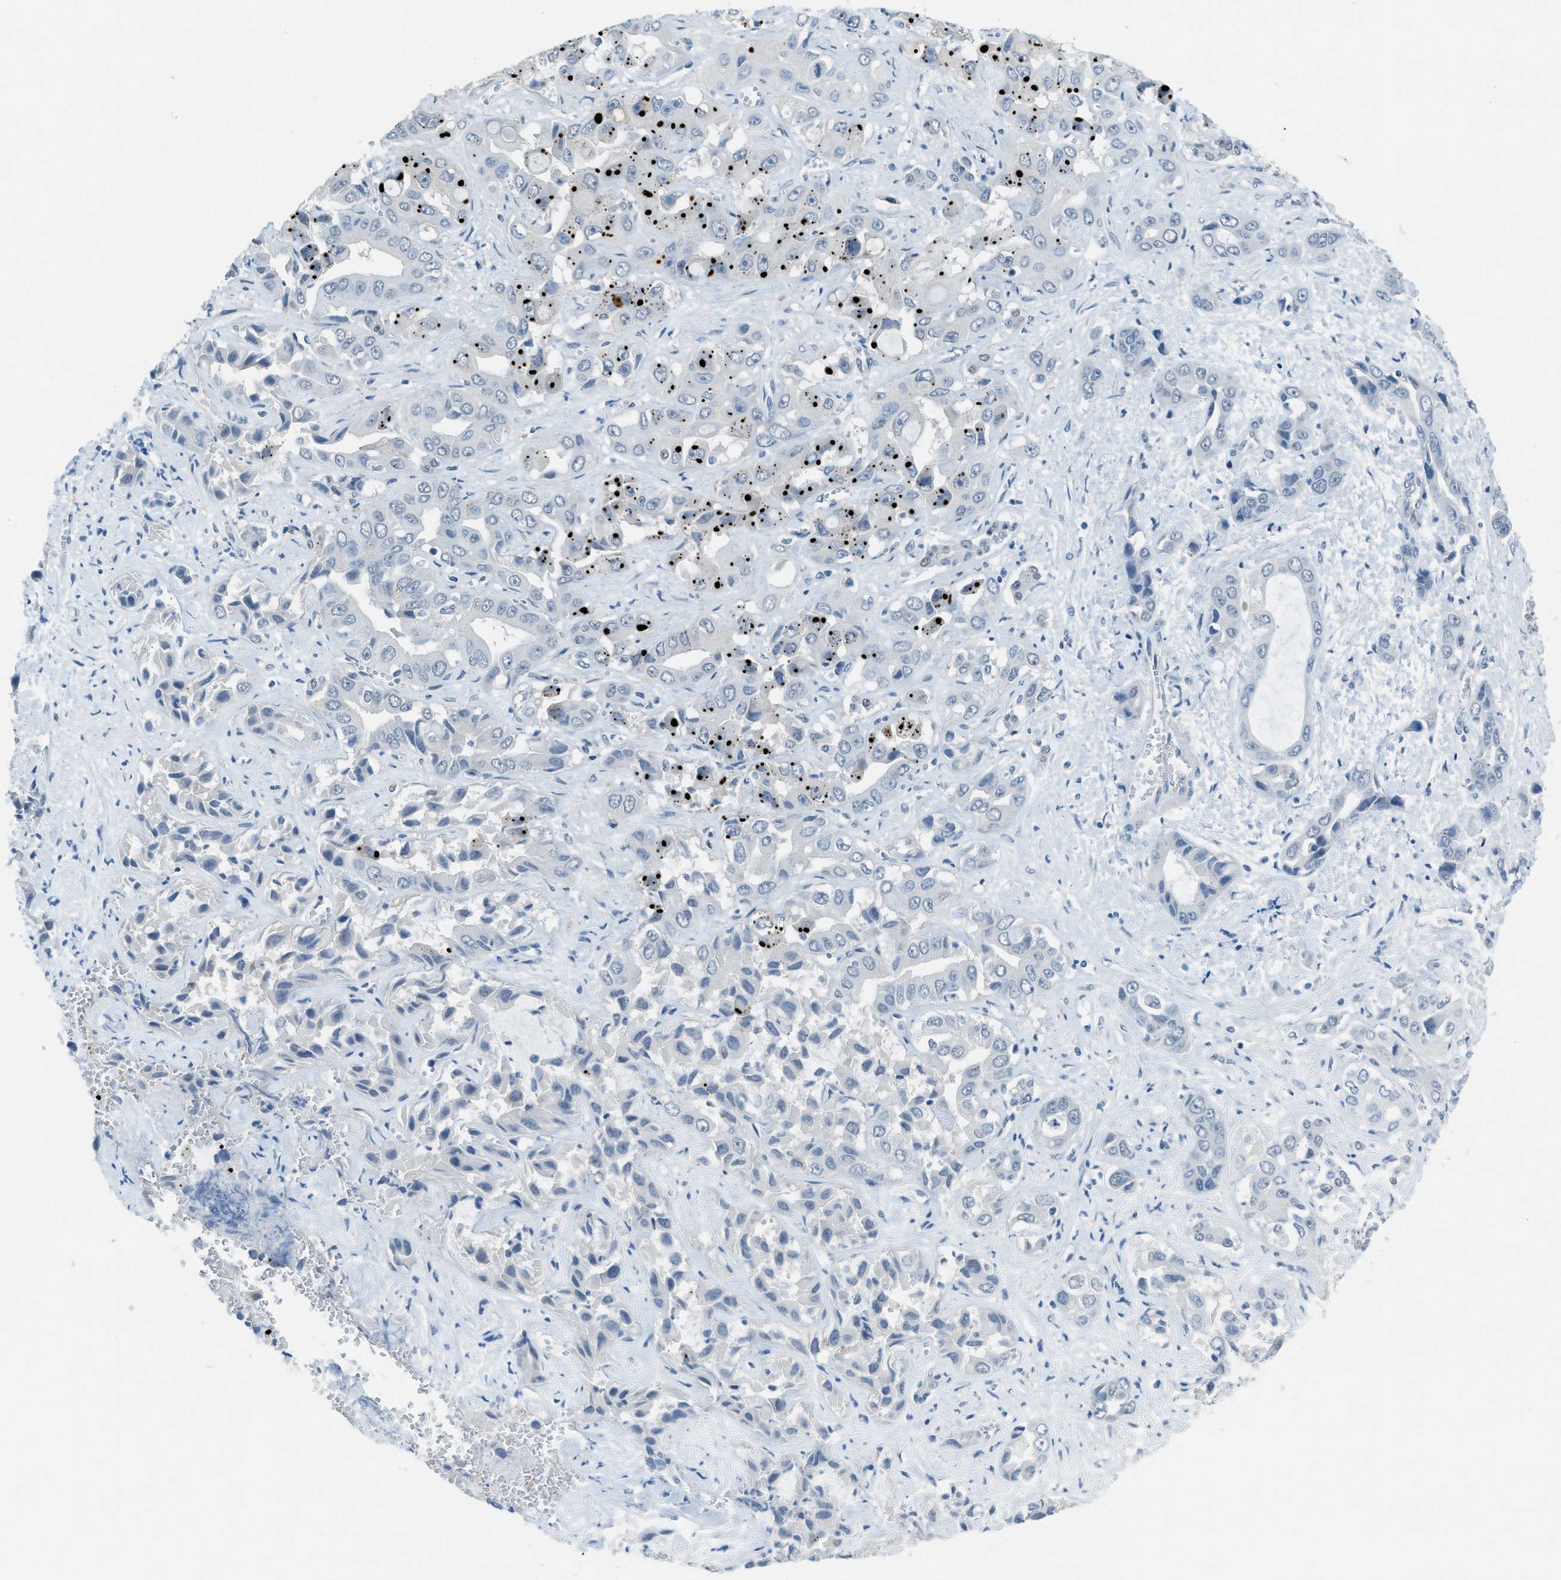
{"staining": {"intensity": "negative", "quantity": "none", "location": "none"}, "tissue": "liver cancer", "cell_type": "Tumor cells", "image_type": "cancer", "snomed": [{"axis": "morphology", "description": "Cholangiocarcinoma"}, {"axis": "topography", "description": "Liver"}], "caption": "Protein analysis of liver cancer (cholangiocarcinoma) exhibits no significant staining in tumor cells.", "gene": "TTC13", "patient": {"sex": "female", "age": 52}}